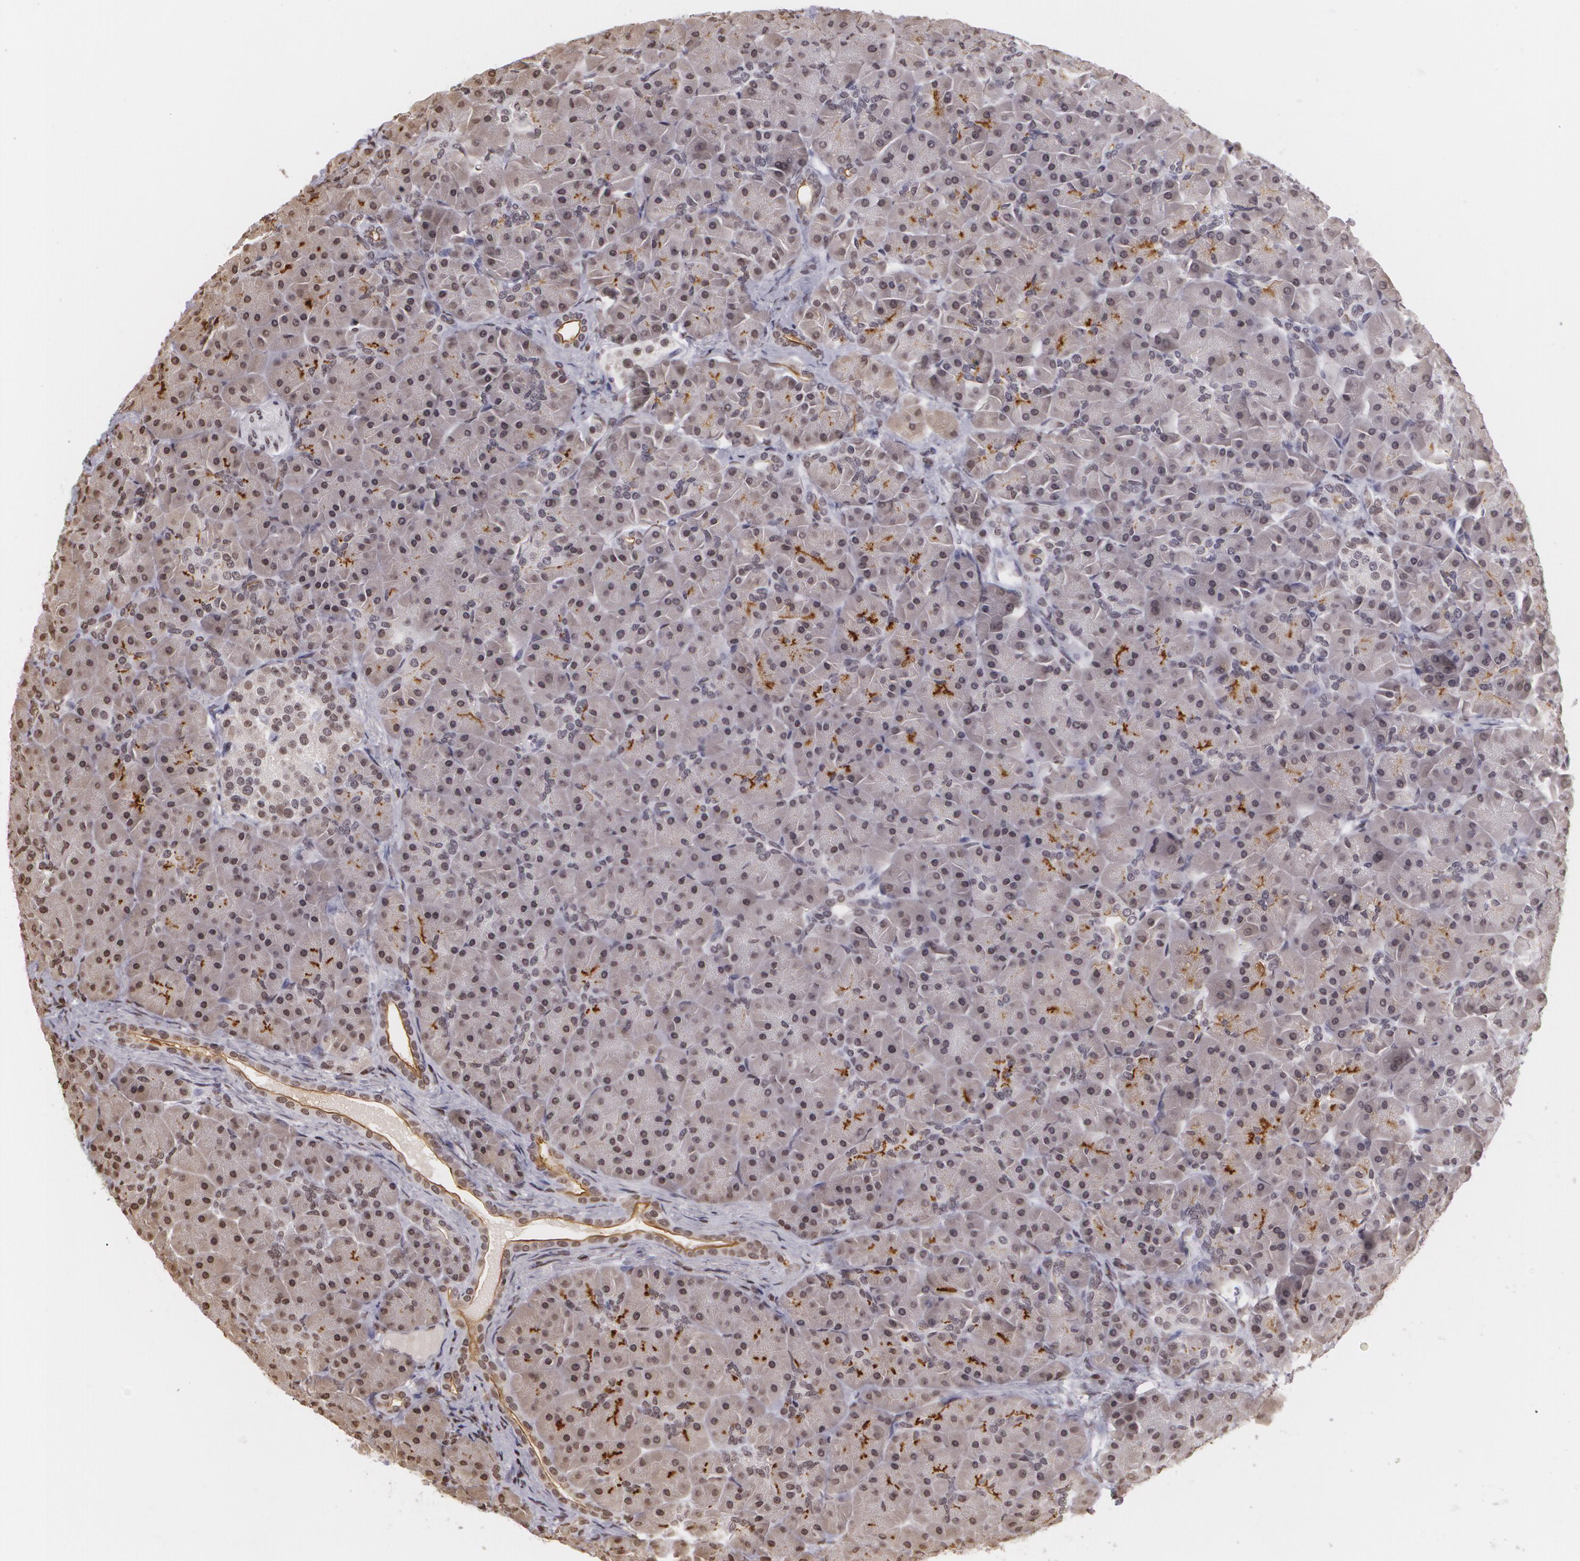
{"staining": {"intensity": "moderate", "quantity": "25%-75%", "location": "cytoplasmic/membranous"}, "tissue": "pancreas", "cell_type": "Exocrine glandular cells", "image_type": "normal", "snomed": [{"axis": "morphology", "description": "Normal tissue, NOS"}, {"axis": "topography", "description": "Pancreas"}], "caption": "Immunohistochemistry staining of normal pancreas, which exhibits medium levels of moderate cytoplasmic/membranous staining in approximately 25%-75% of exocrine glandular cells indicating moderate cytoplasmic/membranous protein staining. The staining was performed using DAB (brown) for protein detection and nuclei were counterstained in hematoxylin (blue).", "gene": "MUC1", "patient": {"sex": "male", "age": 66}}